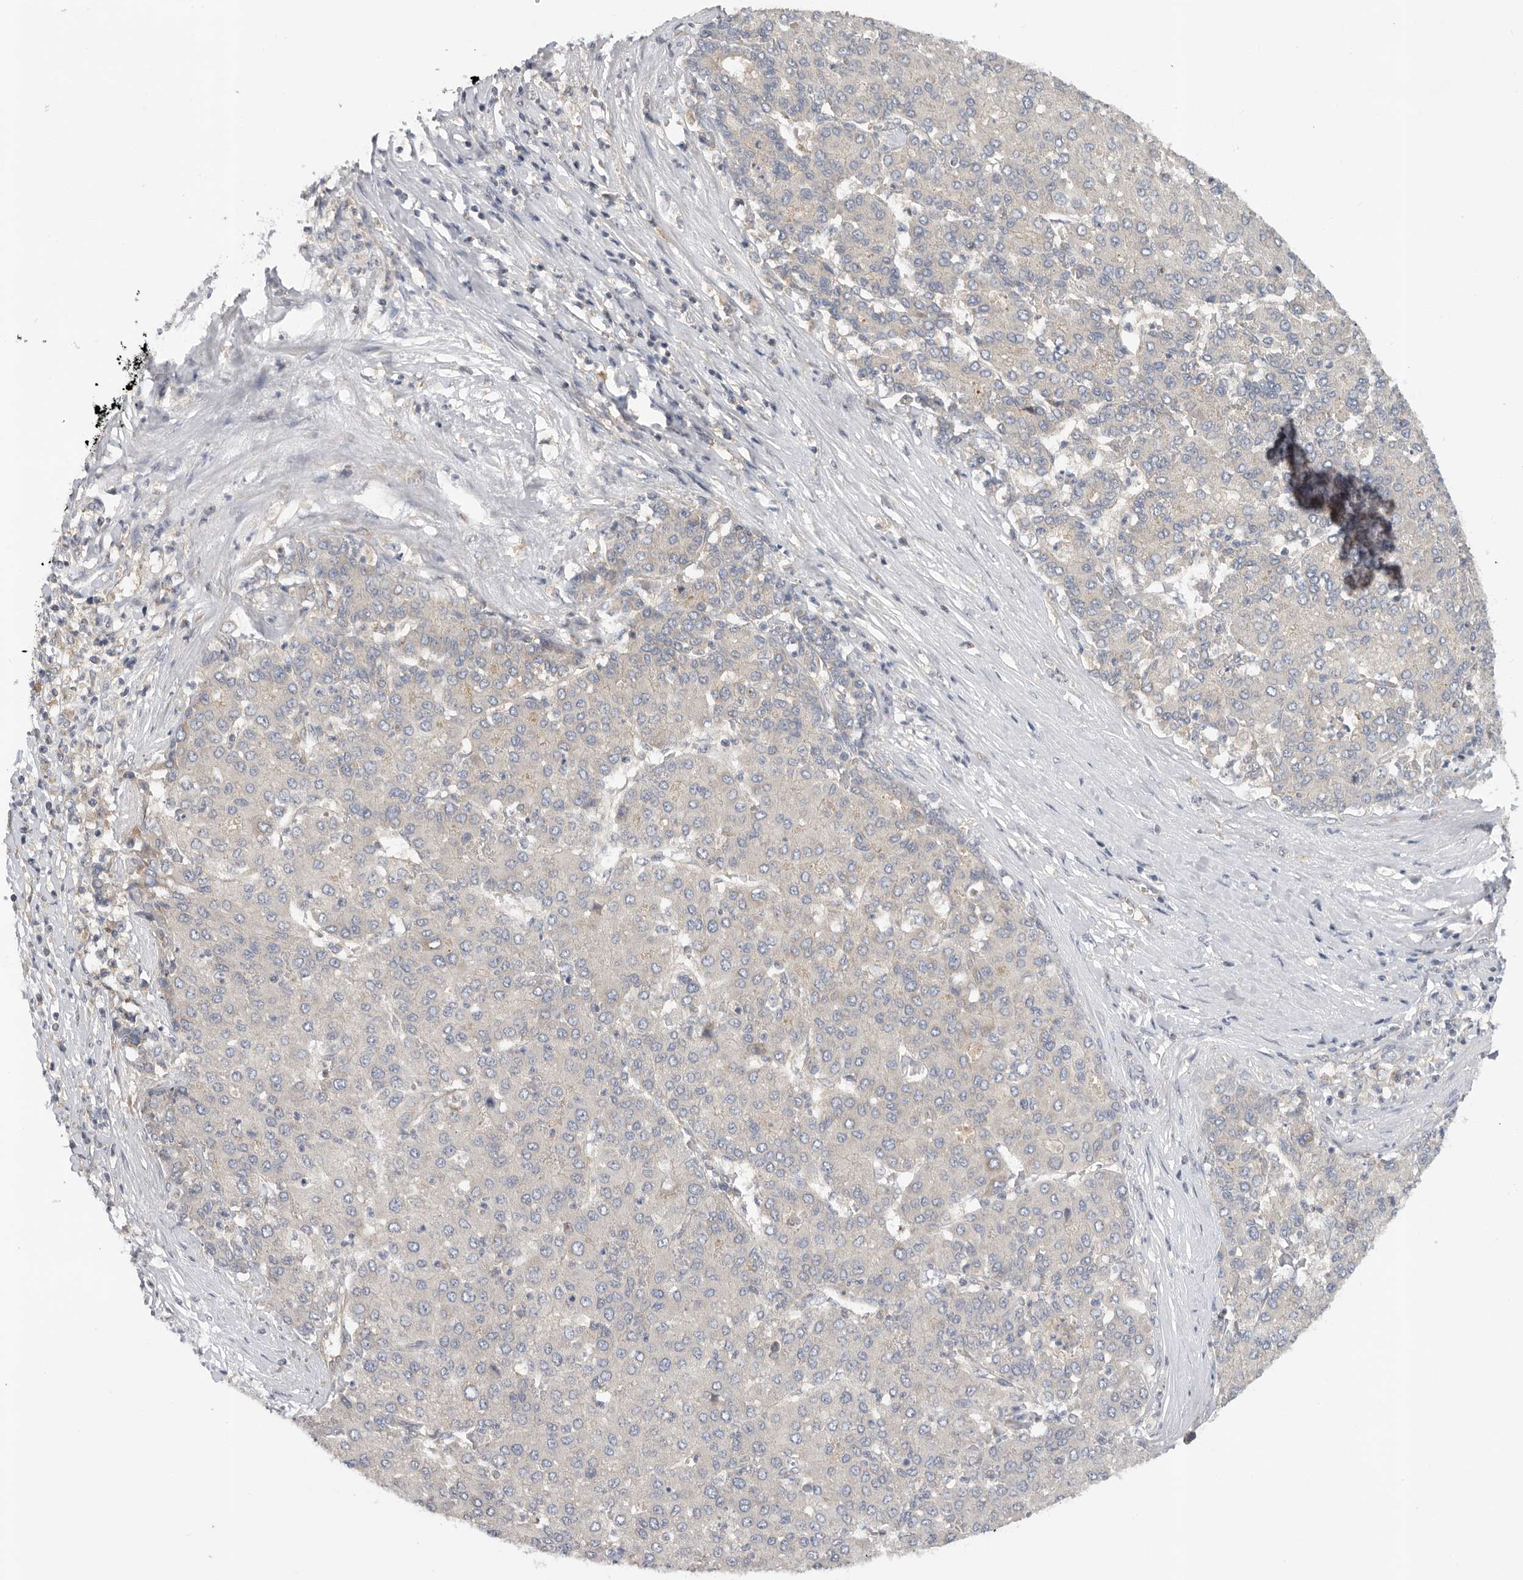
{"staining": {"intensity": "negative", "quantity": "none", "location": "none"}, "tissue": "liver cancer", "cell_type": "Tumor cells", "image_type": "cancer", "snomed": [{"axis": "morphology", "description": "Carcinoma, Hepatocellular, NOS"}, {"axis": "topography", "description": "Liver"}], "caption": "Tumor cells are negative for protein expression in human liver cancer.", "gene": "PPP1R42", "patient": {"sex": "male", "age": 65}}